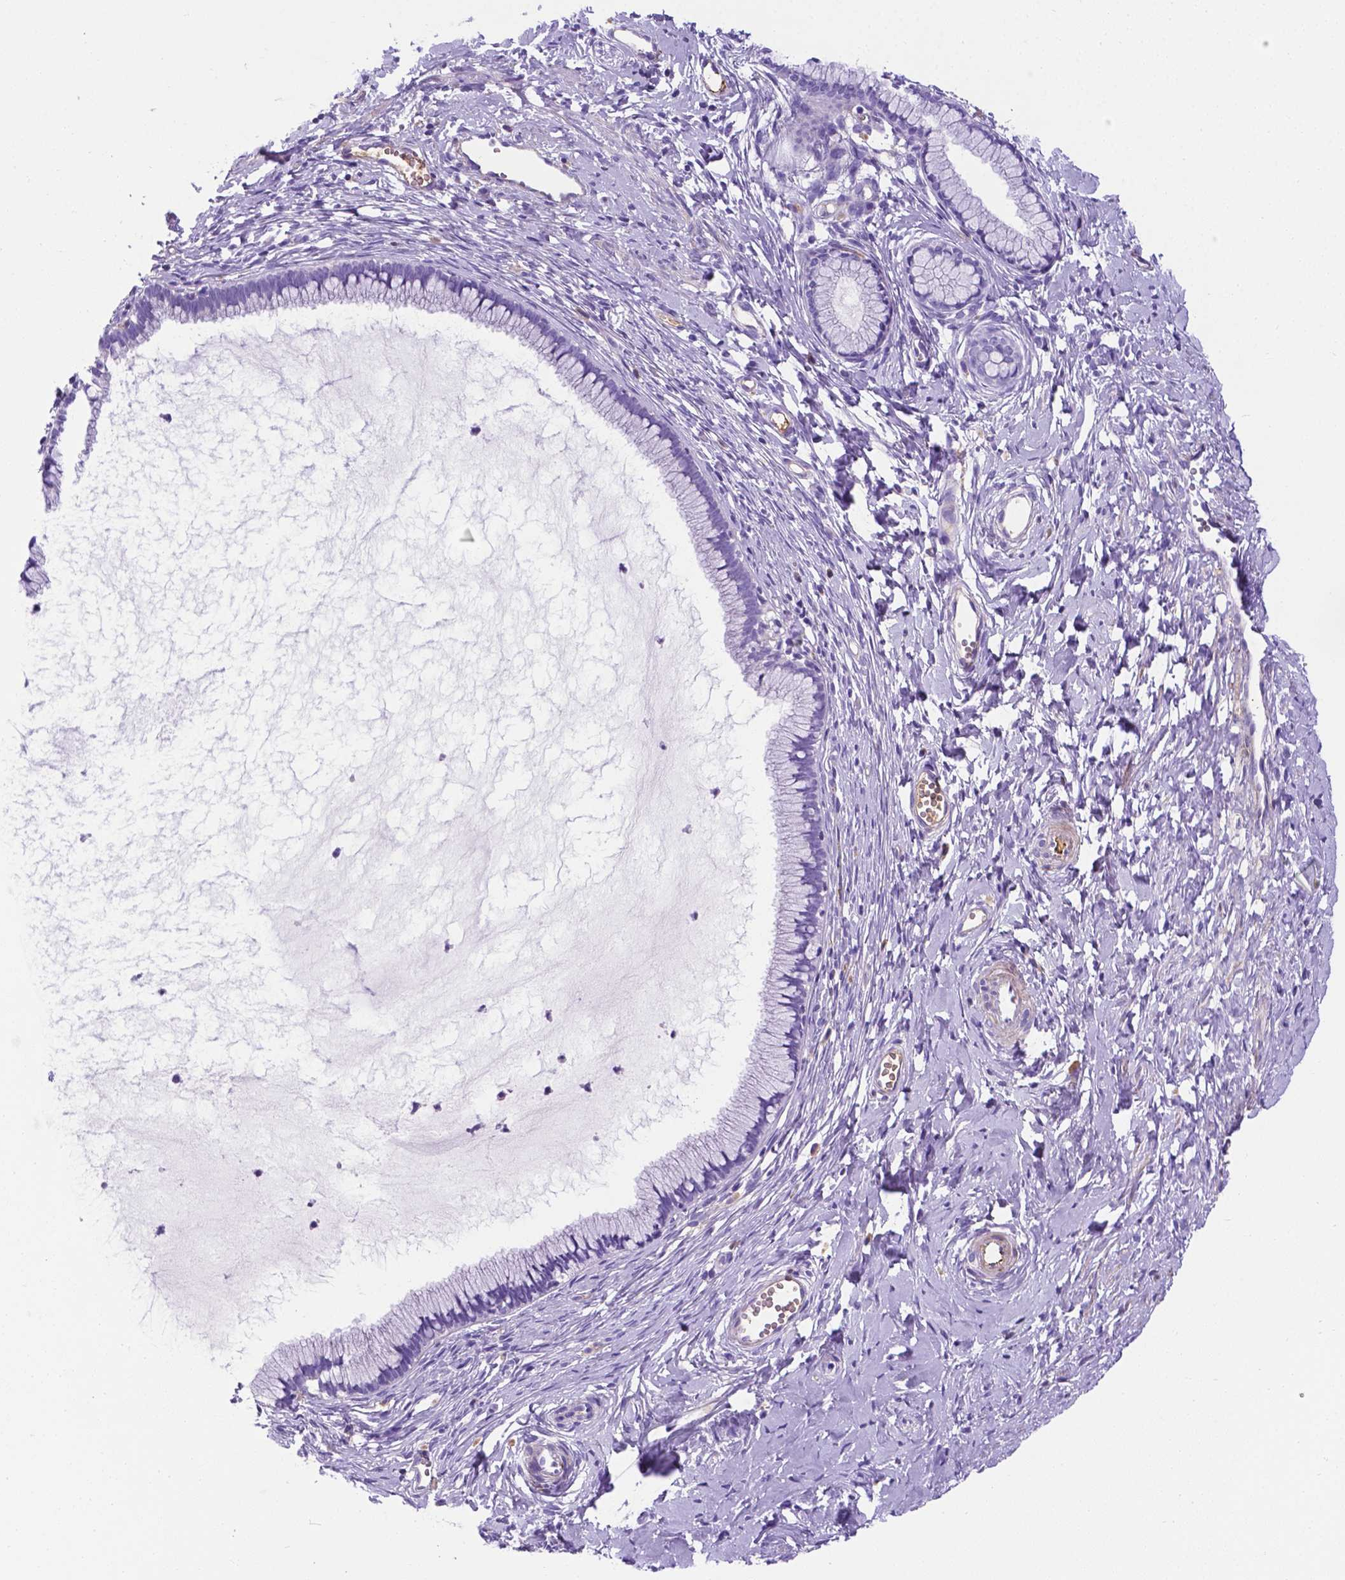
{"staining": {"intensity": "negative", "quantity": "none", "location": "none"}, "tissue": "cervix", "cell_type": "Glandular cells", "image_type": "normal", "snomed": [{"axis": "morphology", "description": "Normal tissue, NOS"}, {"axis": "topography", "description": "Cervix"}], "caption": "This is a micrograph of IHC staining of benign cervix, which shows no positivity in glandular cells. Nuclei are stained in blue.", "gene": "APOE", "patient": {"sex": "female", "age": 40}}